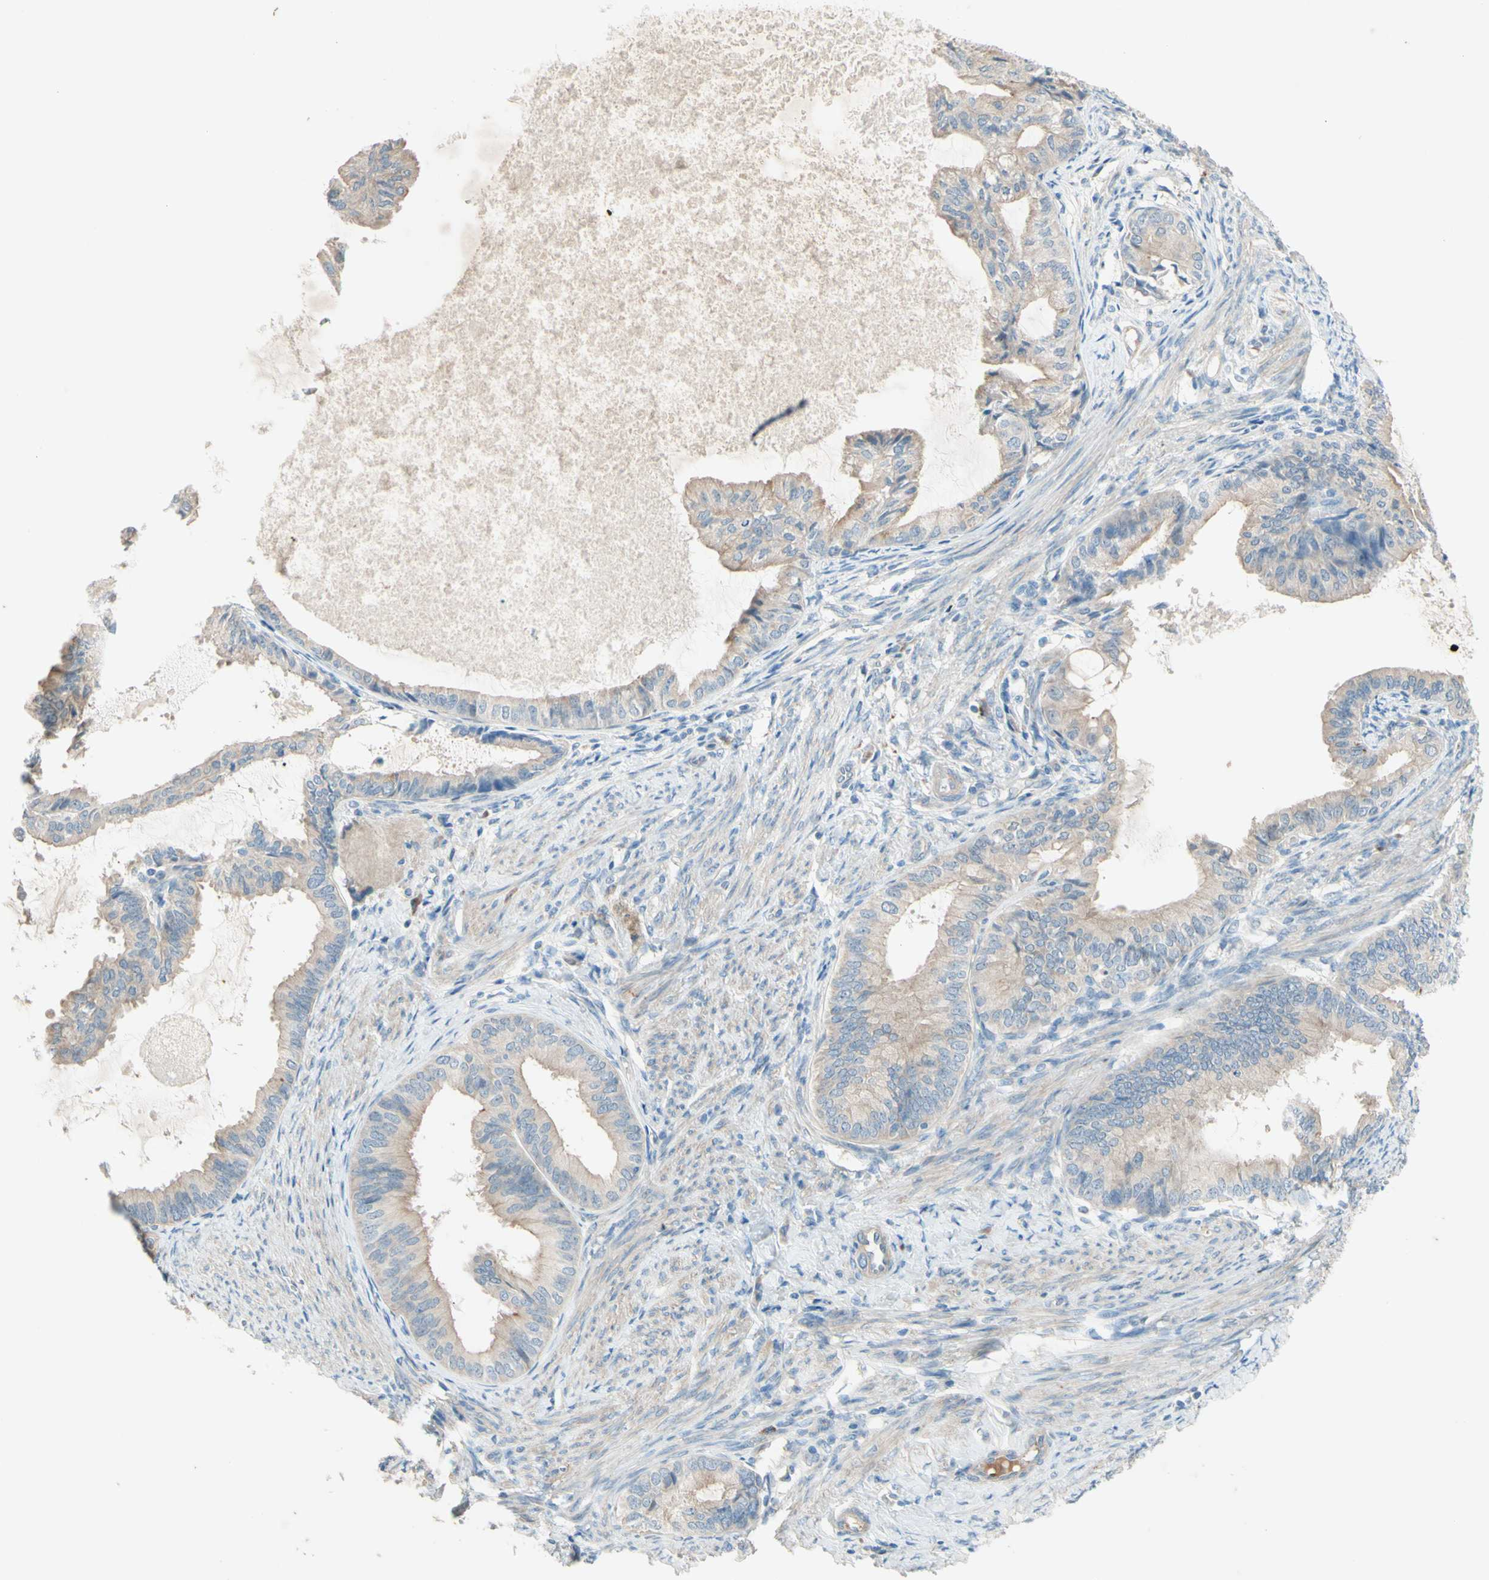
{"staining": {"intensity": "weak", "quantity": "25%-75%", "location": "cytoplasmic/membranous"}, "tissue": "endometrial cancer", "cell_type": "Tumor cells", "image_type": "cancer", "snomed": [{"axis": "morphology", "description": "Adenocarcinoma, NOS"}, {"axis": "topography", "description": "Endometrium"}], "caption": "Protein analysis of endometrial adenocarcinoma tissue demonstrates weak cytoplasmic/membranous positivity in approximately 25%-75% of tumor cells.", "gene": "IL2", "patient": {"sex": "female", "age": 86}}